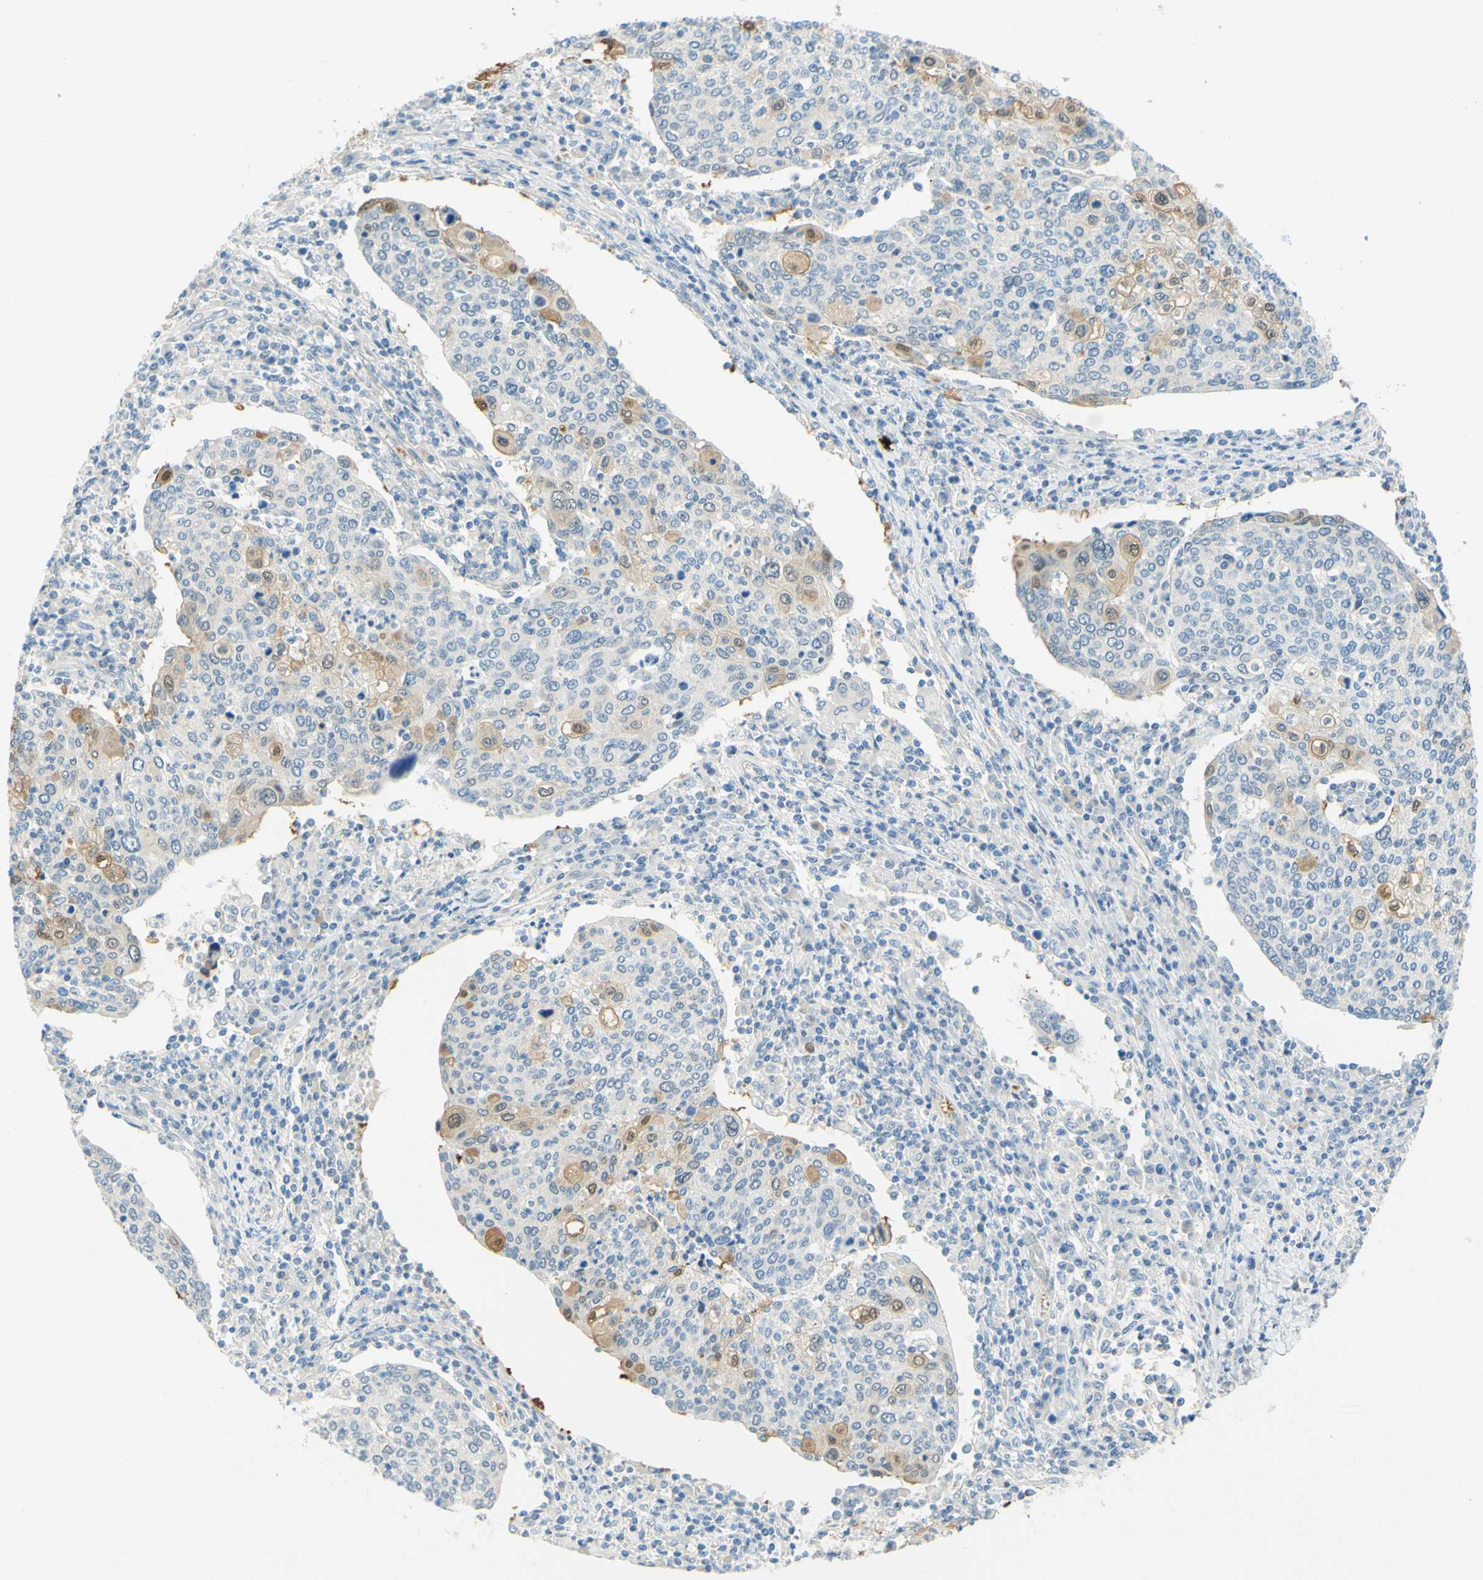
{"staining": {"intensity": "moderate", "quantity": "<25%", "location": "cytoplasmic/membranous,nuclear"}, "tissue": "cervical cancer", "cell_type": "Tumor cells", "image_type": "cancer", "snomed": [{"axis": "morphology", "description": "Squamous cell carcinoma, NOS"}, {"axis": "topography", "description": "Cervix"}], "caption": "Protein analysis of cervical cancer tissue shows moderate cytoplasmic/membranous and nuclear expression in approximately <25% of tumor cells.", "gene": "ENTREP2", "patient": {"sex": "female", "age": 40}}